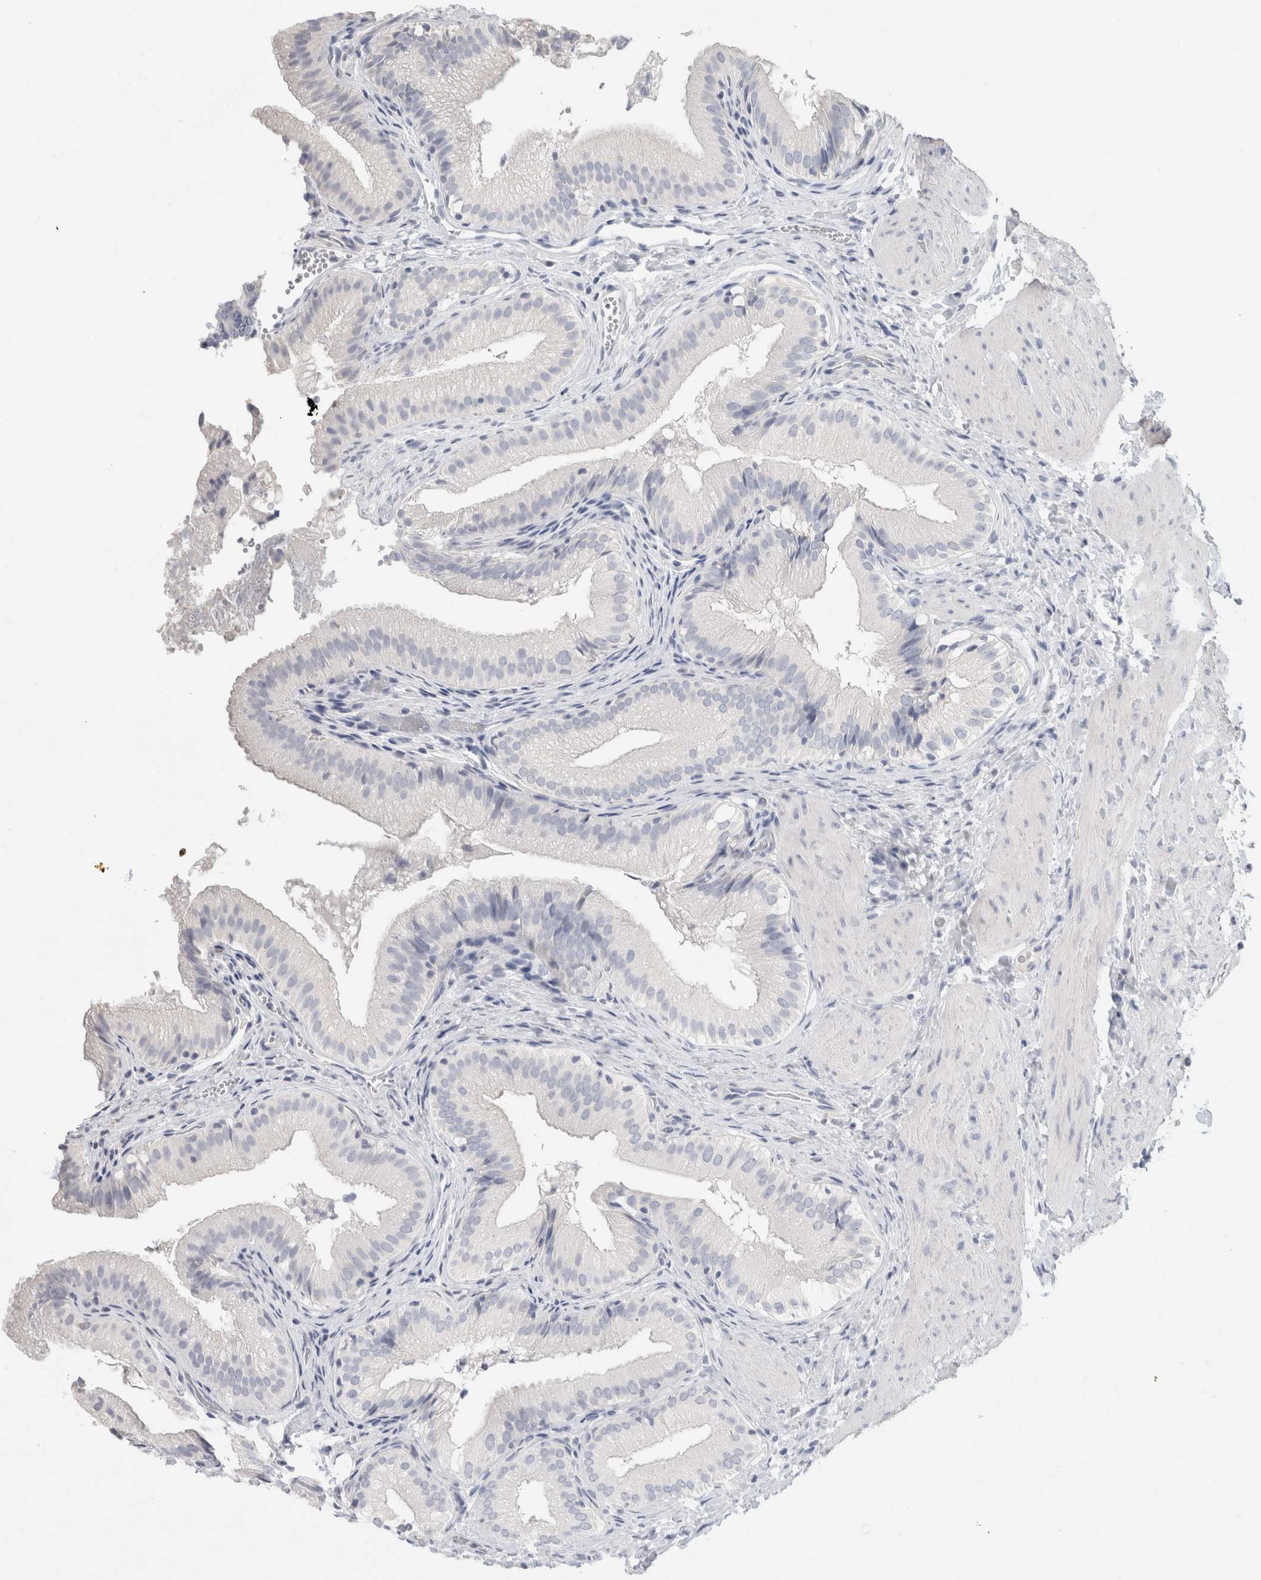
{"staining": {"intensity": "negative", "quantity": "none", "location": "none"}, "tissue": "gallbladder", "cell_type": "Glandular cells", "image_type": "normal", "snomed": [{"axis": "morphology", "description": "Normal tissue, NOS"}, {"axis": "topography", "description": "Gallbladder"}], "caption": "Gallbladder stained for a protein using immunohistochemistry exhibits no positivity glandular cells.", "gene": "BCAN", "patient": {"sex": "female", "age": 30}}